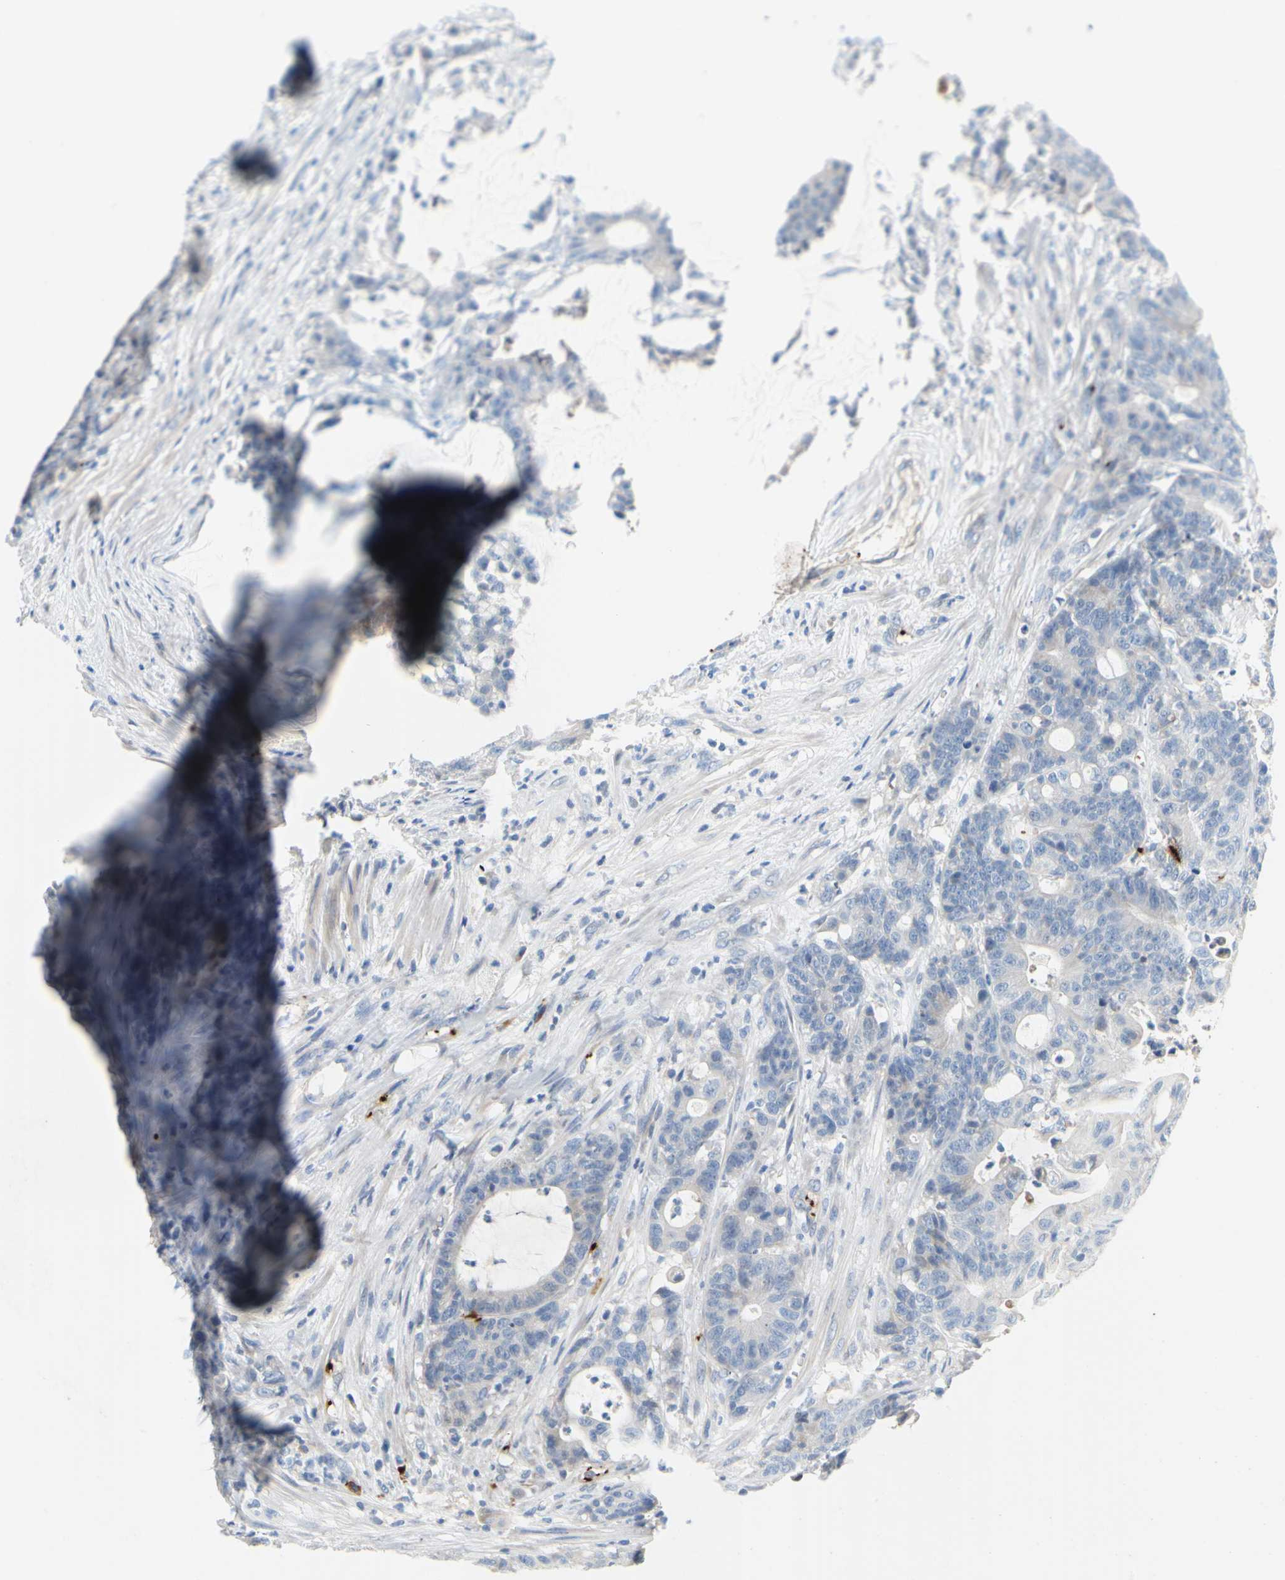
{"staining": {"intensity": "negative", "quantity": "none", "location": "none"}, "tissue": "colorectal cancer", "cell_type": "Tumor cells", "image_type": "cancer", "snomed": [{"axis": "morphology", "description": "Adenocarcinoma, NOS"}, {"axis": "topography", "description": "Colon"}], "caption": "IHC of colorectal cancer (adenocarcinoma) shows no expression in tumor cells.", "gene": "PPBP", "patient": {"sex": "female", "age": 84}}